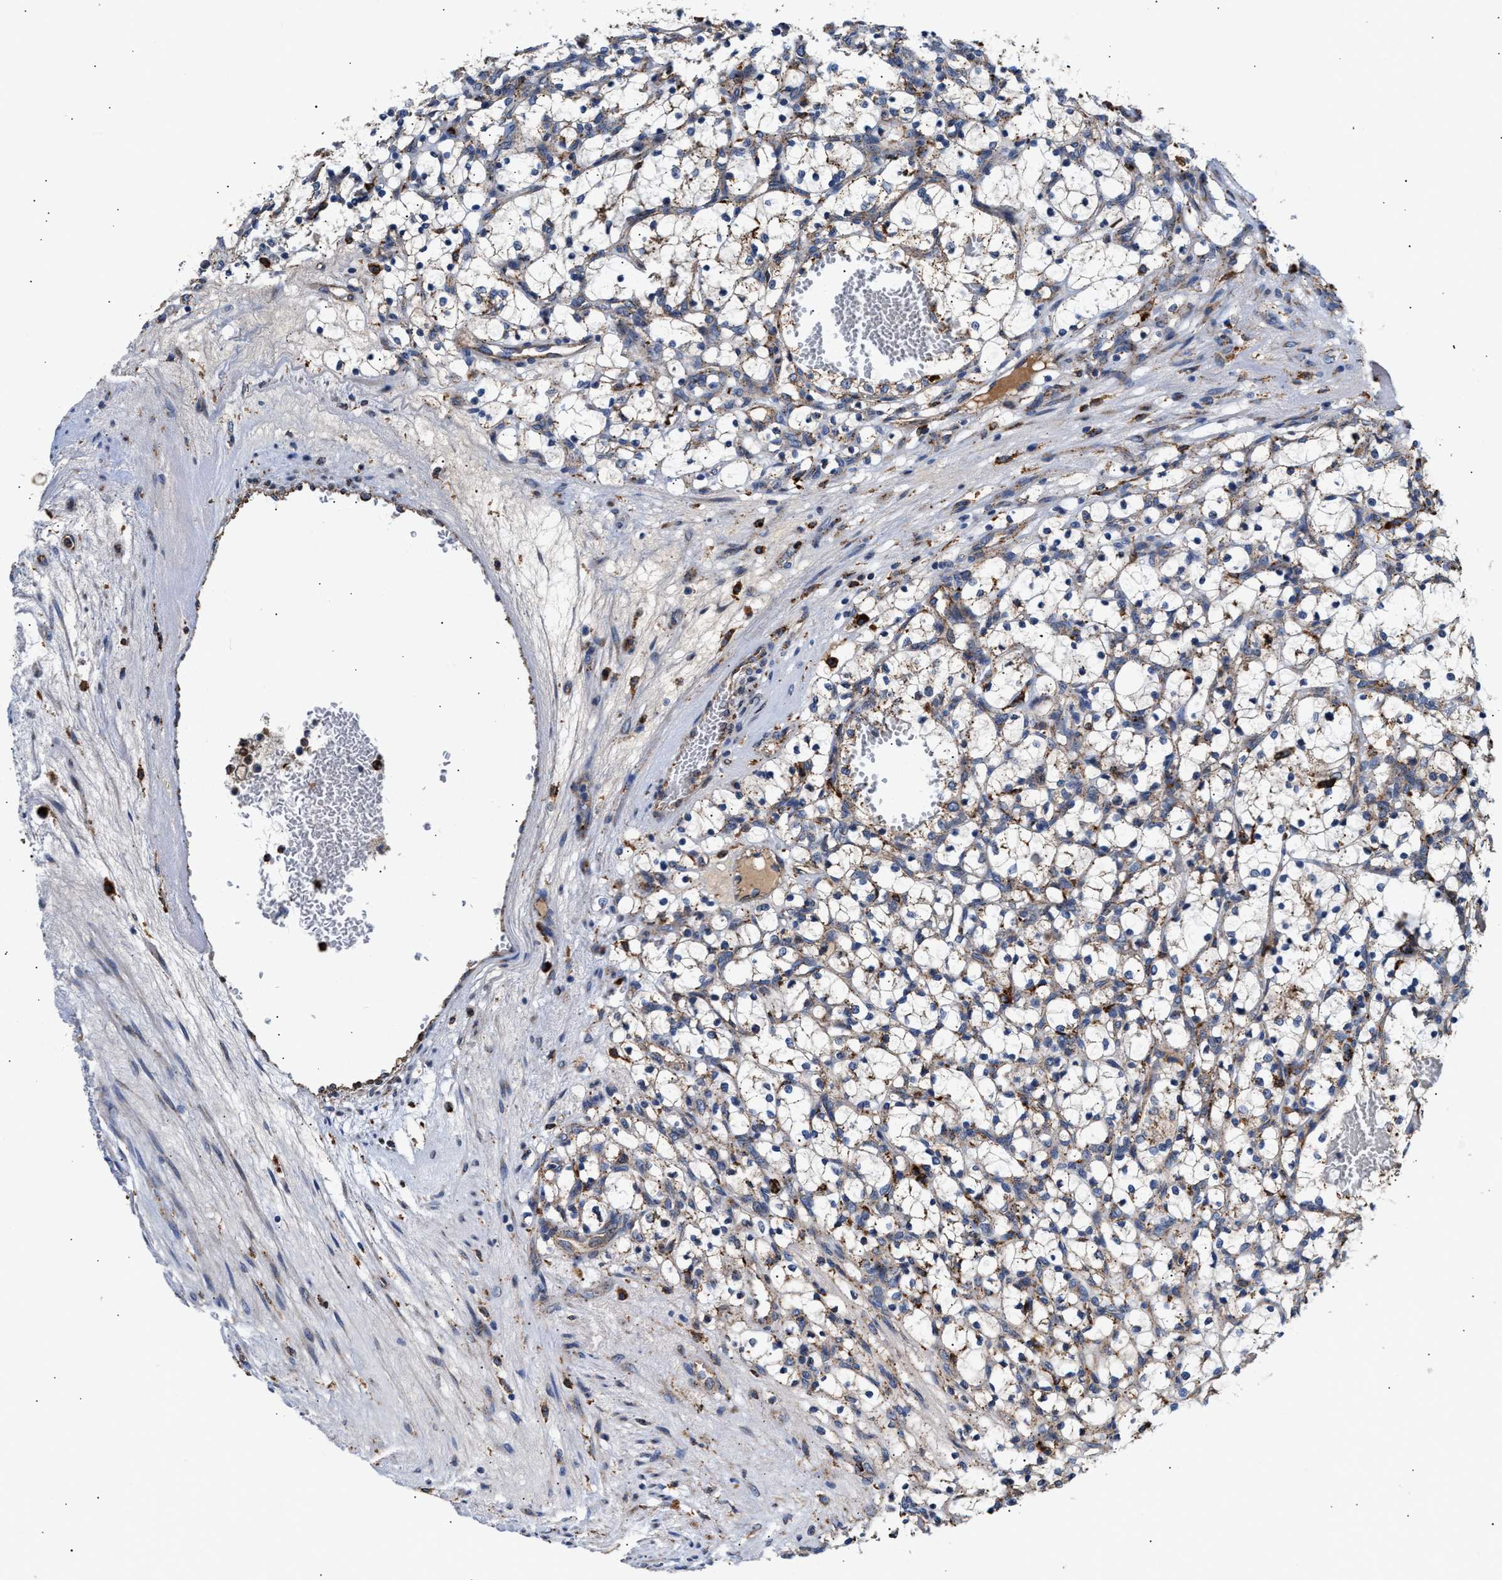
{"staining": {"intensity": "moderate", "quantity": "25%-75%", "location": "cytoplasmic/membranous"}, "tissue": "renal cancer", "cell_type": "Tumor cells", "image_type": "cancer", "snomed": [{"axis": "morphology", "description": "Adenocarcinoma, NOS"}, {"axis": "topography", "description": "Kidney"}], "caption": "Immunohistochemistry (IHC) photomicrograph of renal adenocarcinoma stained for a protein (brown), which displays medium levels of moderate cytoplasmic/membranous expression in approximately 25%-75% of tumor cells.", "gene": "CCDC146", "patient": {"sex": "female", "age": 69}}